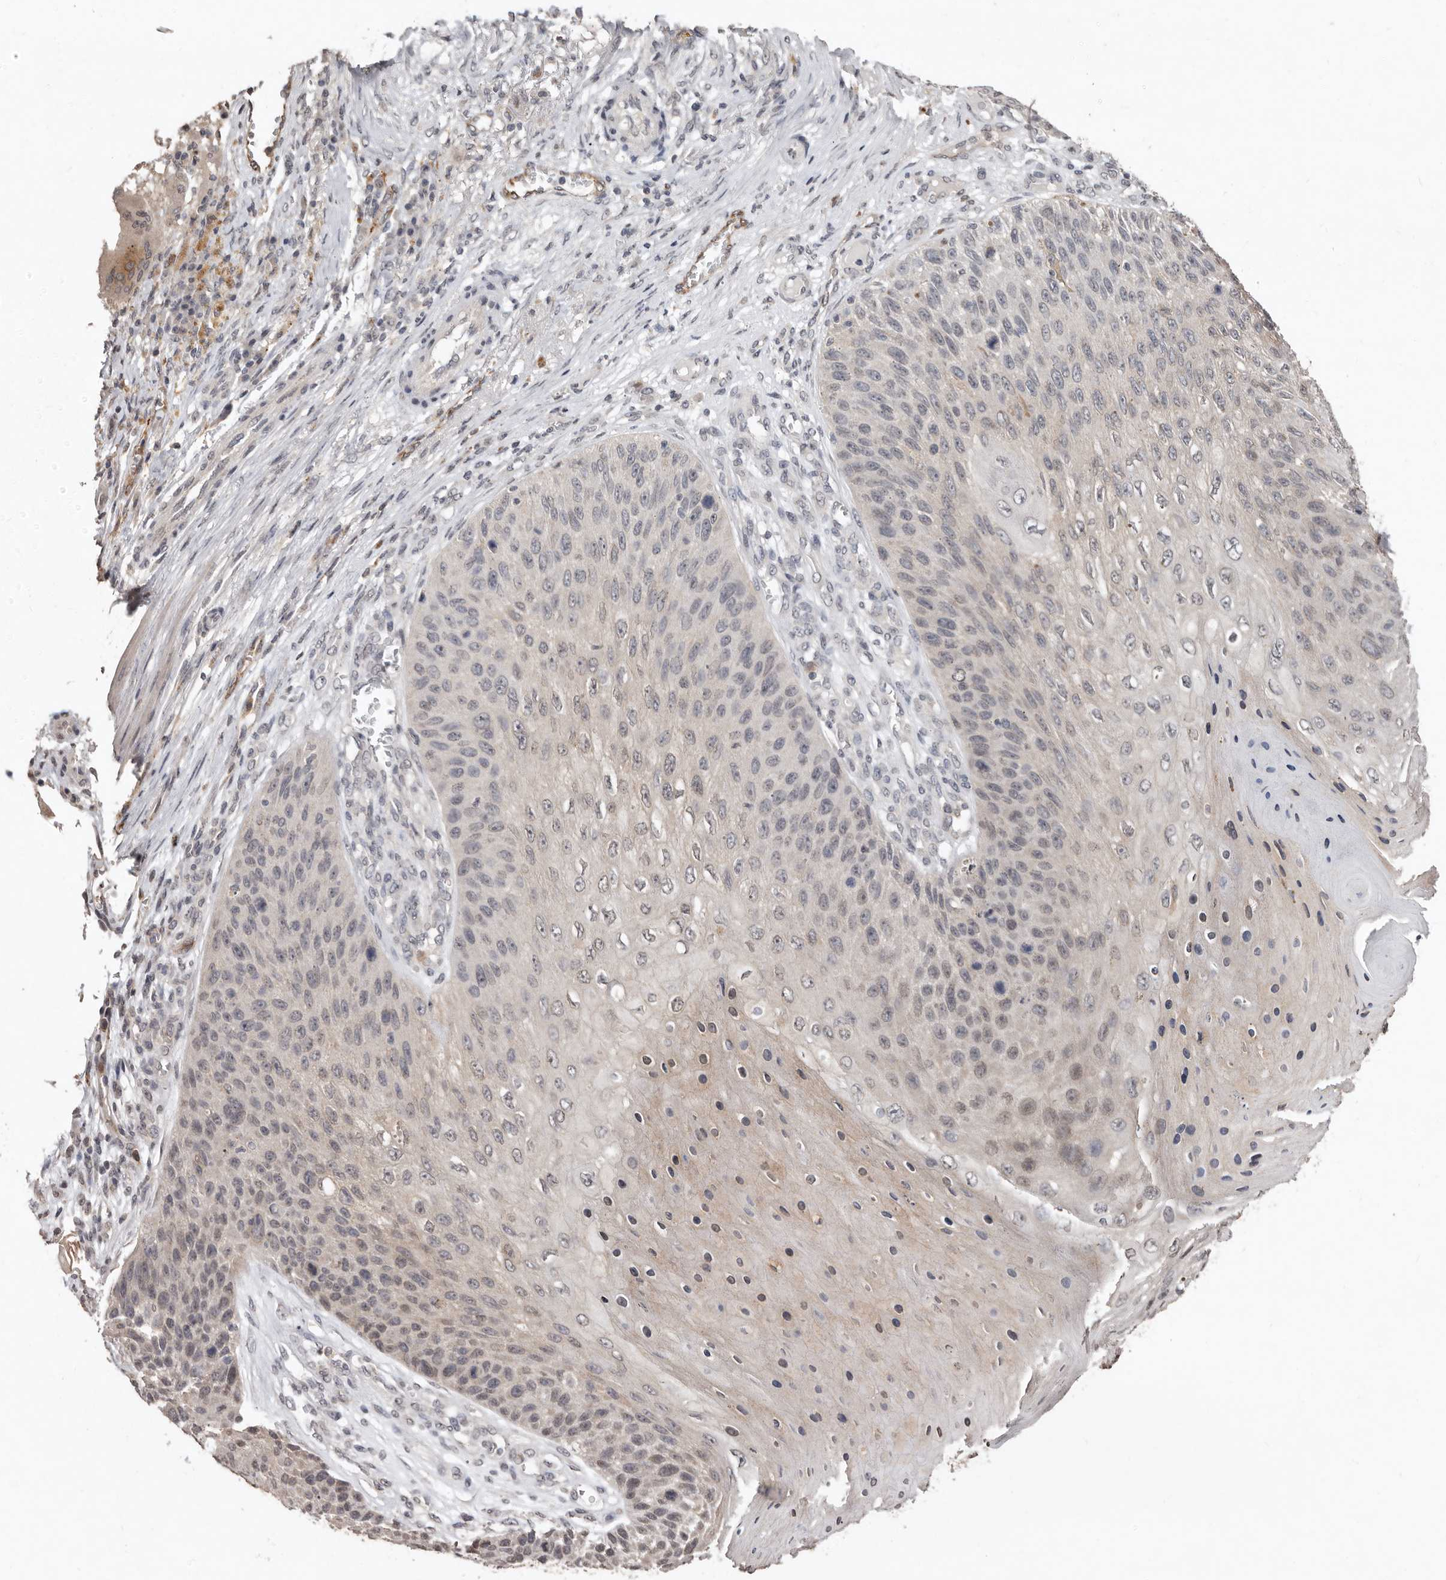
{"staining": {"intensity": "weak", "quantity": "<25%", "location": "cytoplasmic/membranous"}, "tissue": "skin cancer", "cell_type": "Tumor cells", "image_type": "cancer", "snomed": [{"axis": "morphology", "description": "Squamous cell carcinoma, NOS"}, {"axis": "topography", "description": "Skin"}], "caption": "This is an immunohistochemistry micrograph of skin cancer. There is no positivity in tumor cells.", "gene": "SULT1E1", "patient": {"sex": "female", "age": 88}}